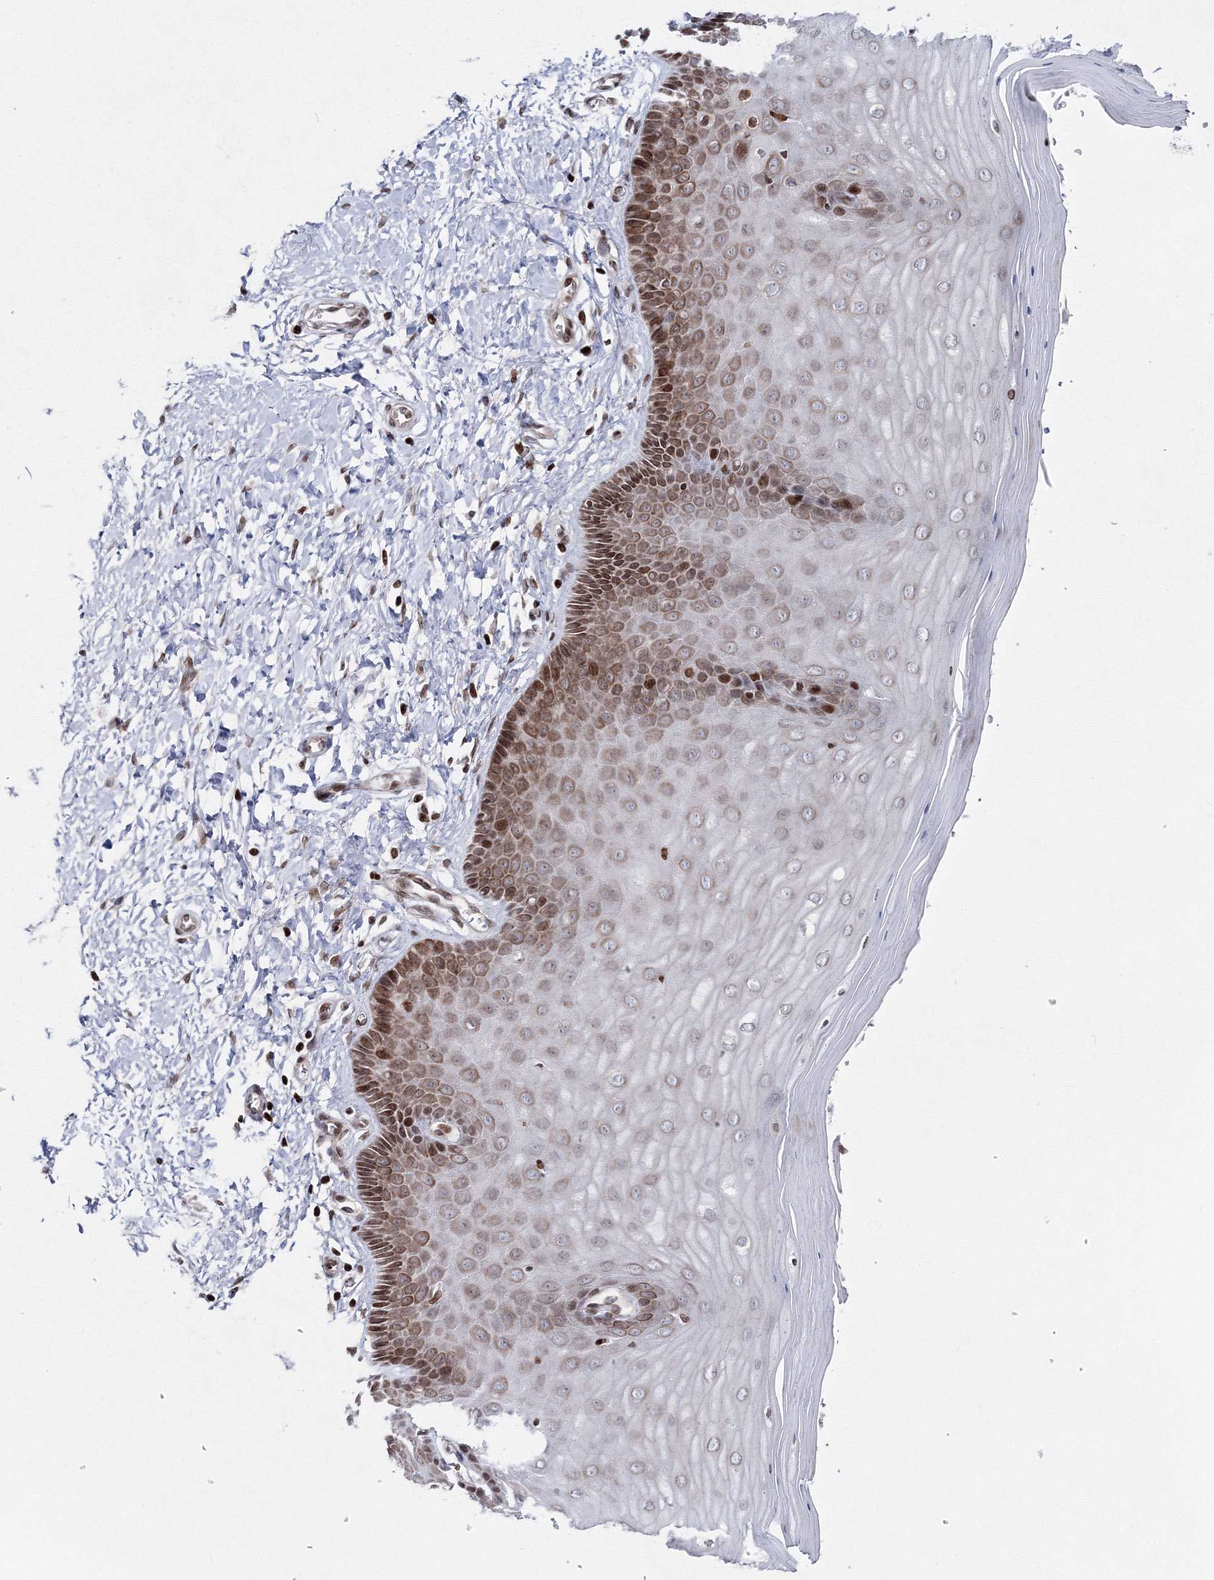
{"staining": {"intensity": "moderate", "quantity": ">75%", "location": "nuclear"}, "tissue": "cervix", "cell_type": "Glandular cells", "image_type": "normal", "snomed": [{"axis": "morphology", "description": "Normal tissue, NOS"}, {"axis": "topography", "description": "Cervix"}], "caption": "A photomicrograph showing moderate nuclear expression in about >75% of glandular cells in unremarkable cervix, as visualized by brown immunohistochemical staining.", "gene": "SMIM29", "patient": {"sex": "female", "age": 55}}